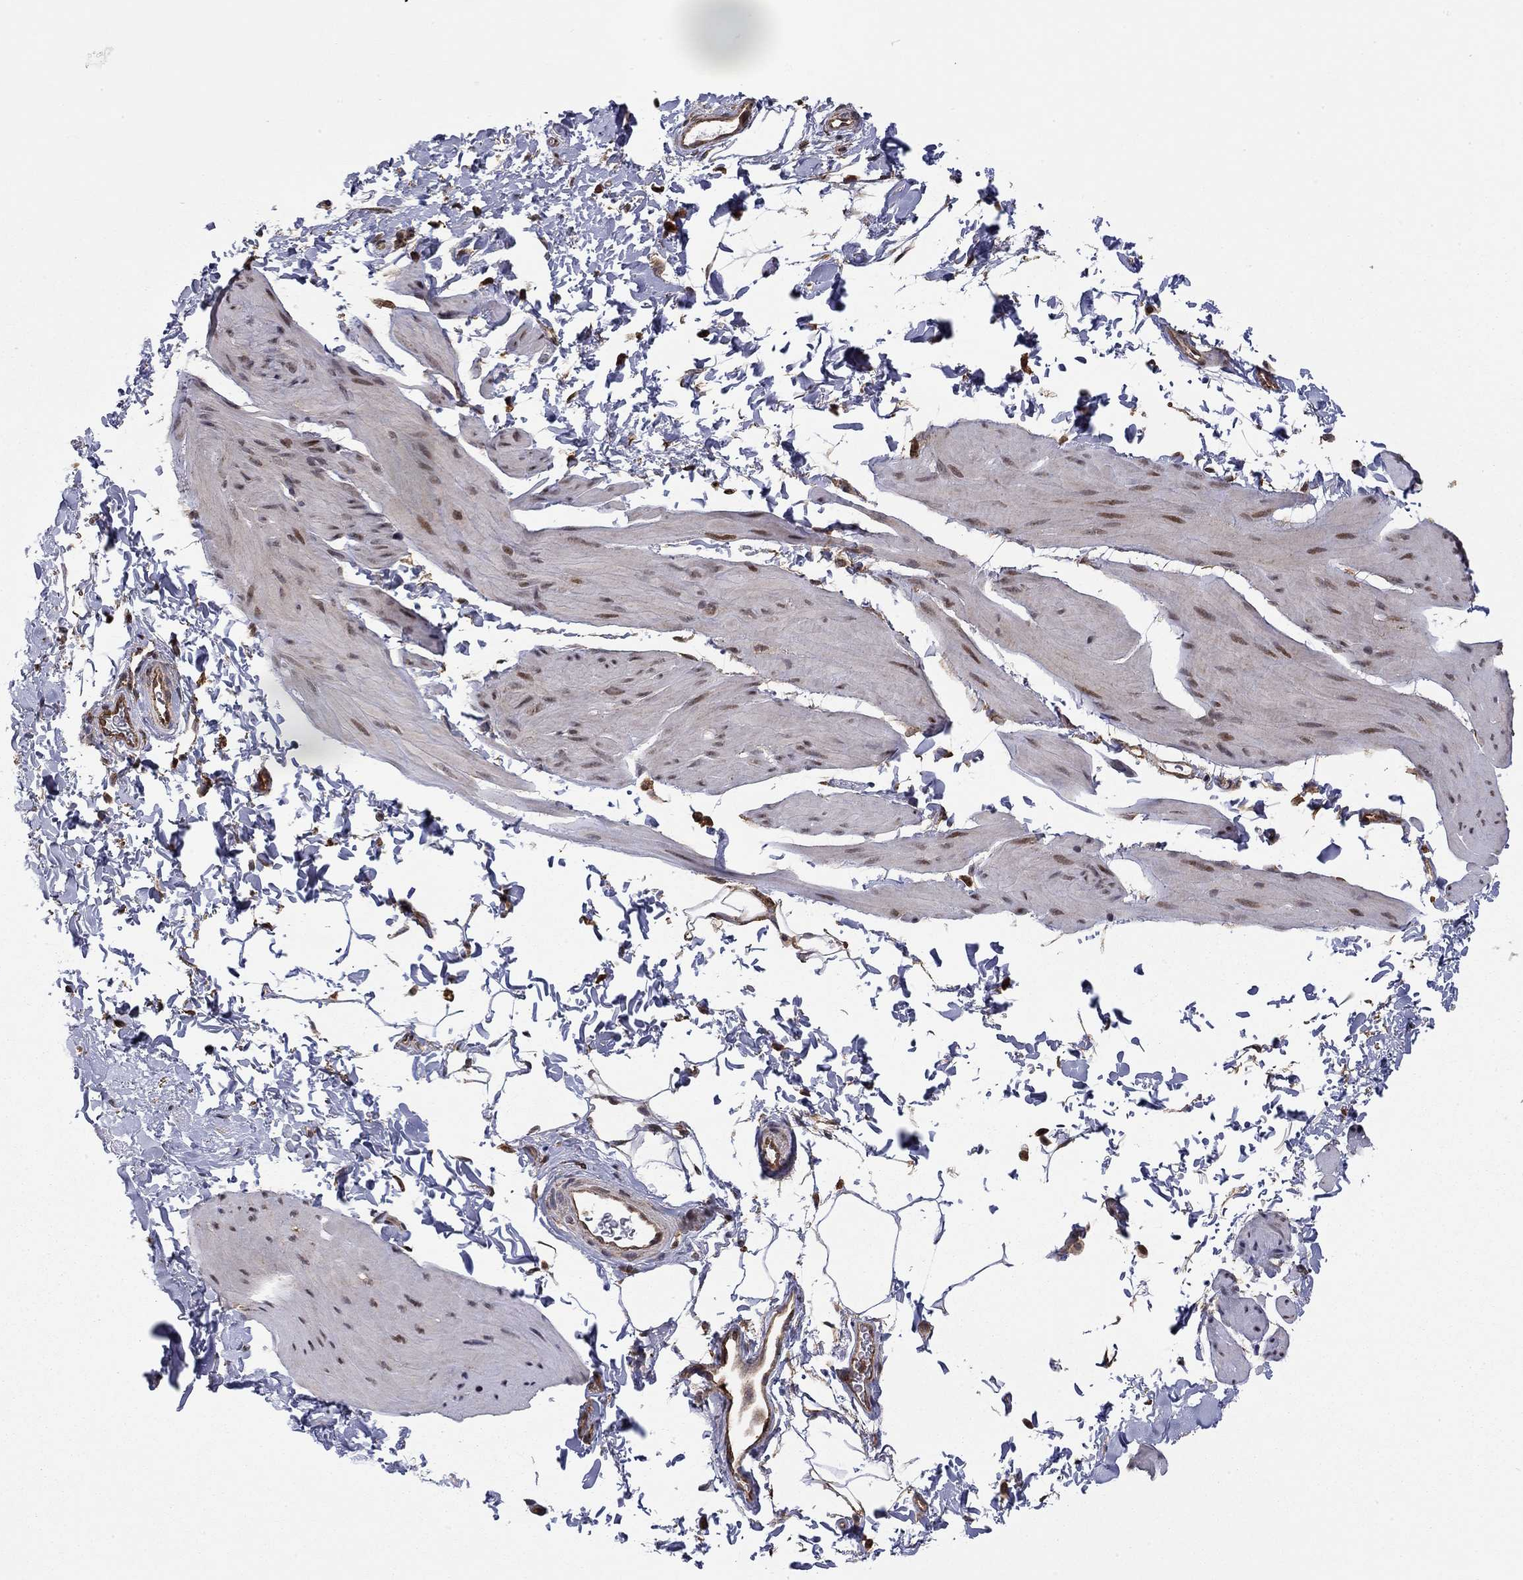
{"staining": {"intensity": "strong", "quantity": "<25%", "location": "nuclear"}, "tissue": "smooth muscle", "cell_type": "Smooth muscle cells", "image_type": "normal", "snomed": [{"axis": "morphology", "description": "Normal tissue, NOS"}, {"axis": "topography", "description": "Adipose tissue"}, {"axis": "topography", "description": "Smooth muscle"}, {"axis": "topography", "description": "Peripheral nerve tissue"}], "caption": "A micrograph showing strong nuclear positivity in about <25% of smooth muscle cells in normal smooth muscle, as visualized by brown immunohistochemical staining.", "gene": "TDP1", "patient": {"sex": "male", "age": 83}}